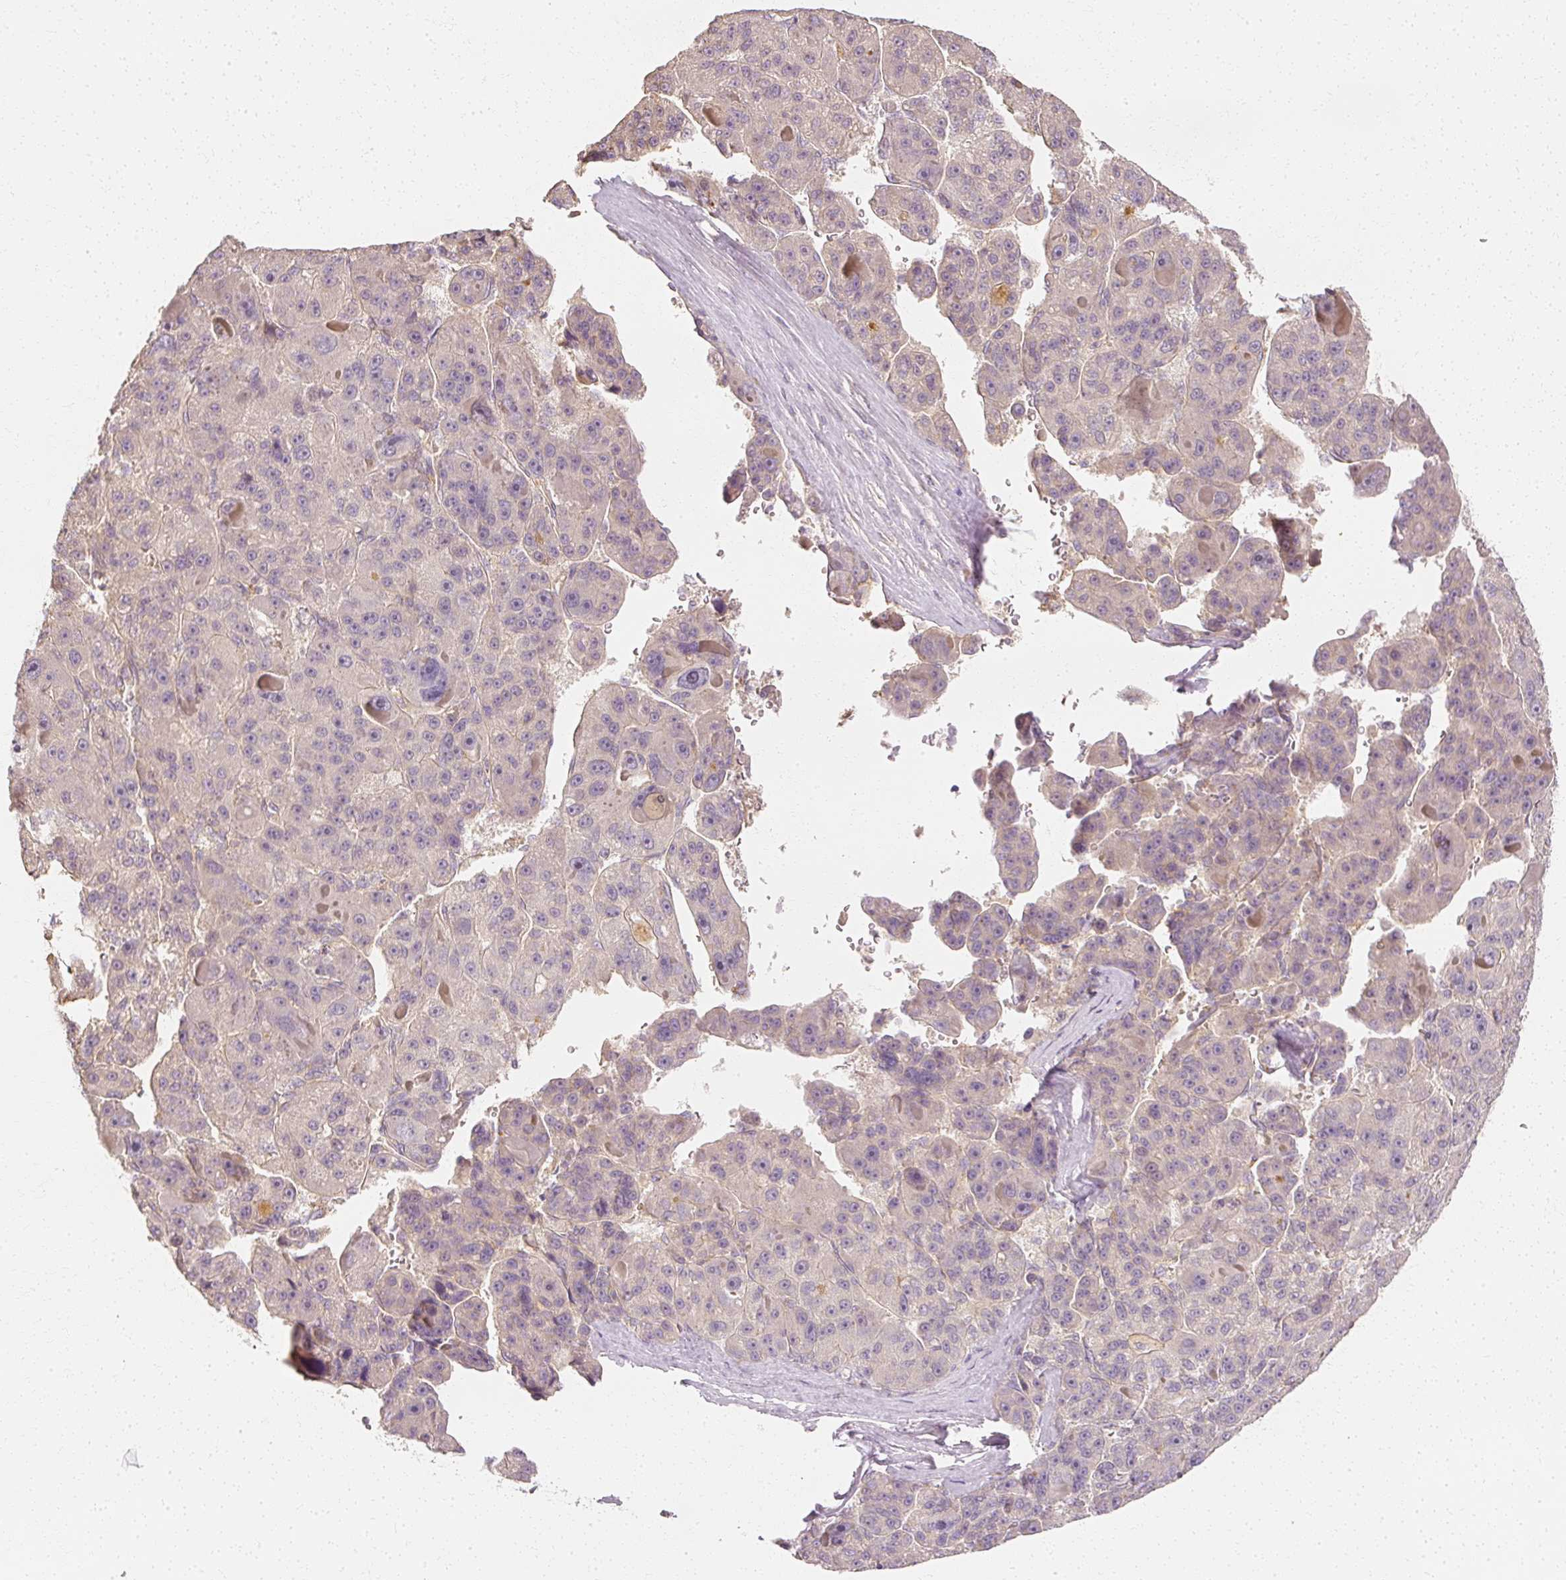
{"staining": {"intensity": "negative", "quantity": "none", "location": "none"}, "tissue": "liver cancer", "cell_type": "Tumor cells", "image_type": "cancer", "snomed": [{"axis": "morphology", "description": "Carcinoma, Hepatocellular, NOS"}, {"axis": "topography", "description": "Liver"}], "caption": "Immunohistochemistry photomicrograph of human hepatocellular carcinoma (liver) stained for a protein (brown), which demonstrates no expression in tumor cells.", "gene": "GNAQ", "patient": {"sex": "male", "age": 76}}